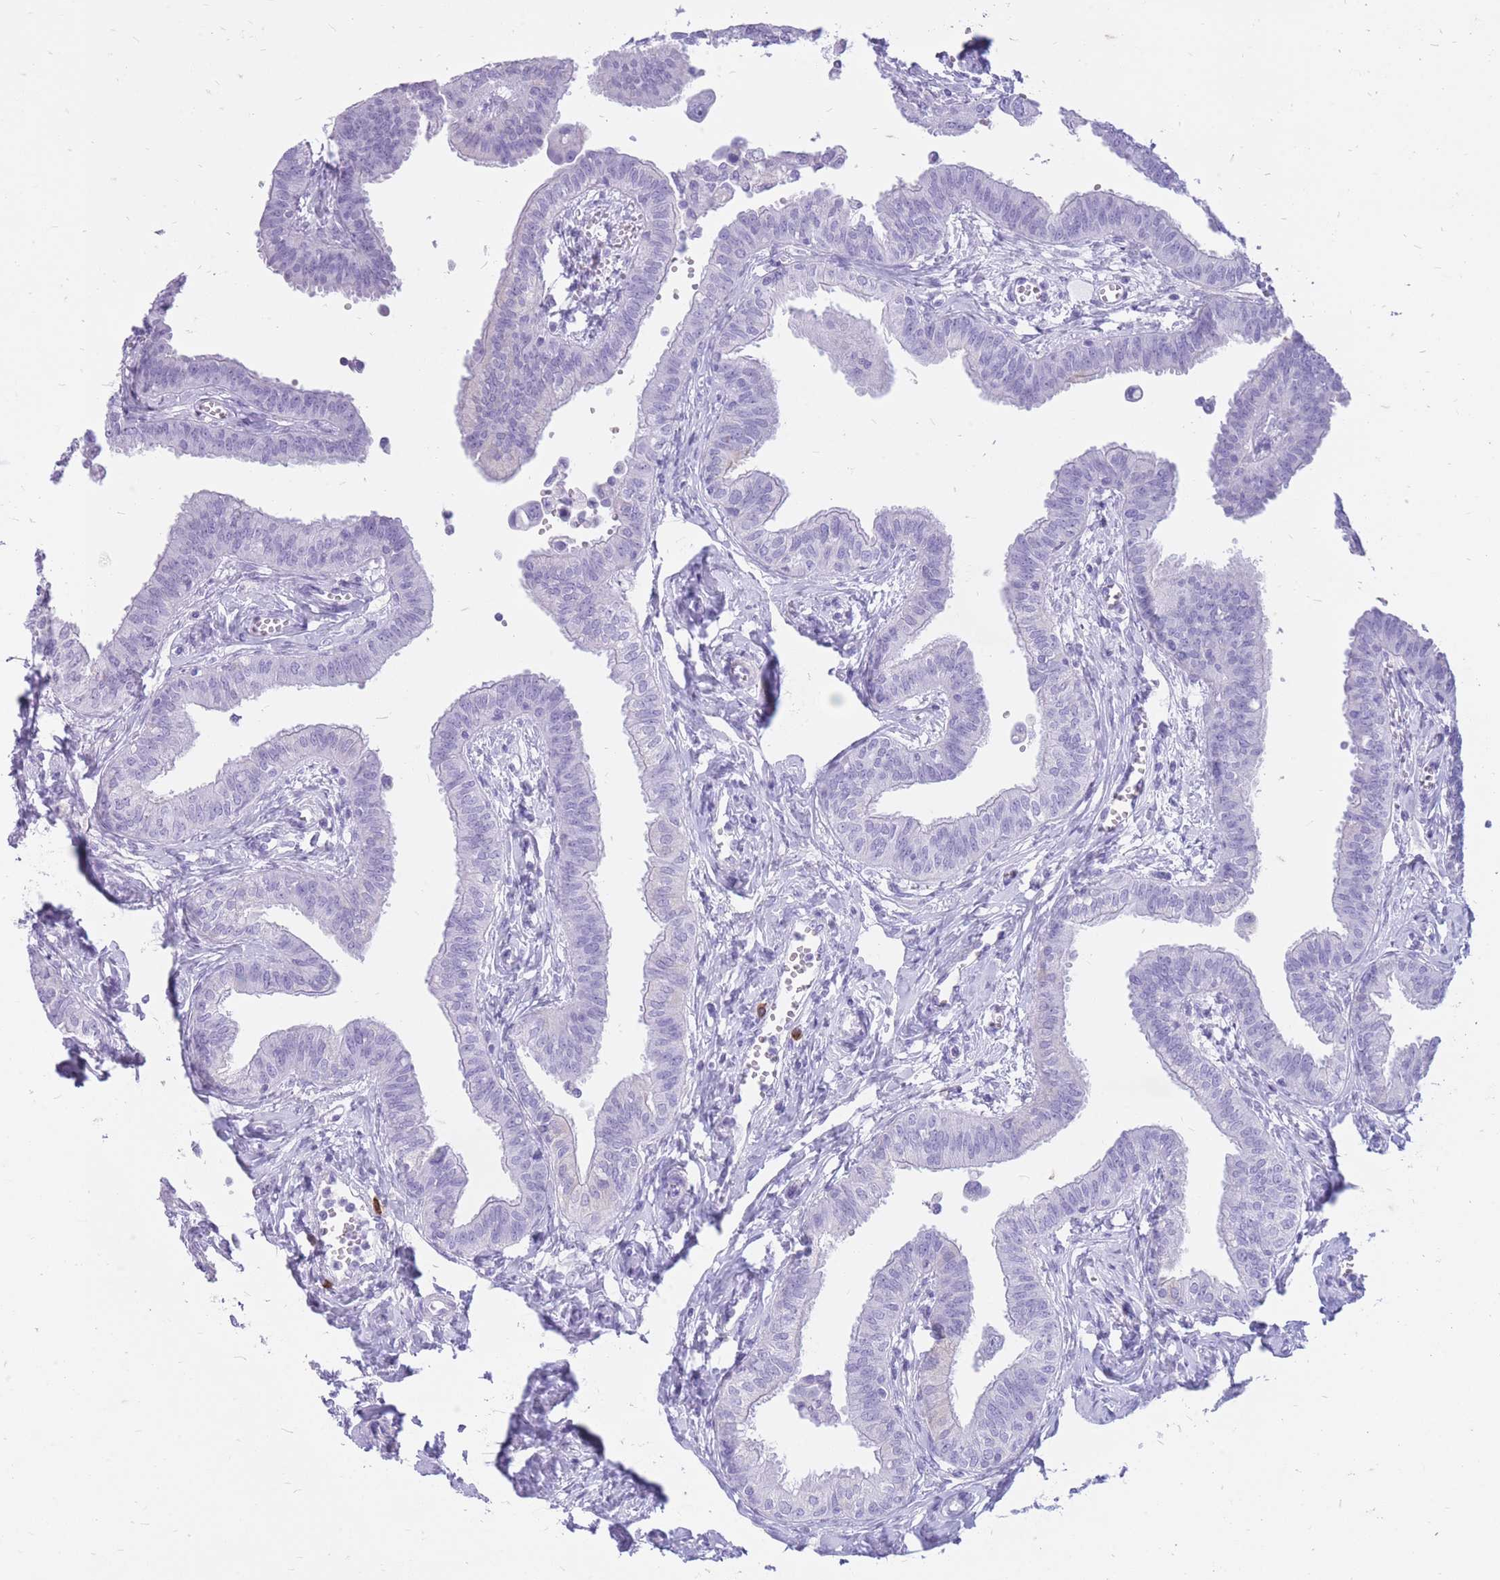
{"staining": {"intensity": "negative", "quantity": "none", "location": "none"}, "tissue": "fallopian tube", "cell_type": "Glandular cells", "image_type": "normal", "snomed": [{"axis": "morphology", "description": "Normal tissue, NOS"}, {"axis": "morphology", "description": "Carcinoma, NOS"}, {"axis": "topography", "description": "Fallopian tube"}, {"axis": "topography", "description": "Ovary"}], "caption": "Immunohistochemistry micrograph of benign fallopian tube stained for a protein (brown), which displays no expression in glandular cells. (Stains: DAB immunohistochemistry (IHC) with hematoxylin counter stain, Microscopy: brightfield microscopy at high magnification).", "gene": "ZFP37", "patient": {"sex": "female", "age": 59}}